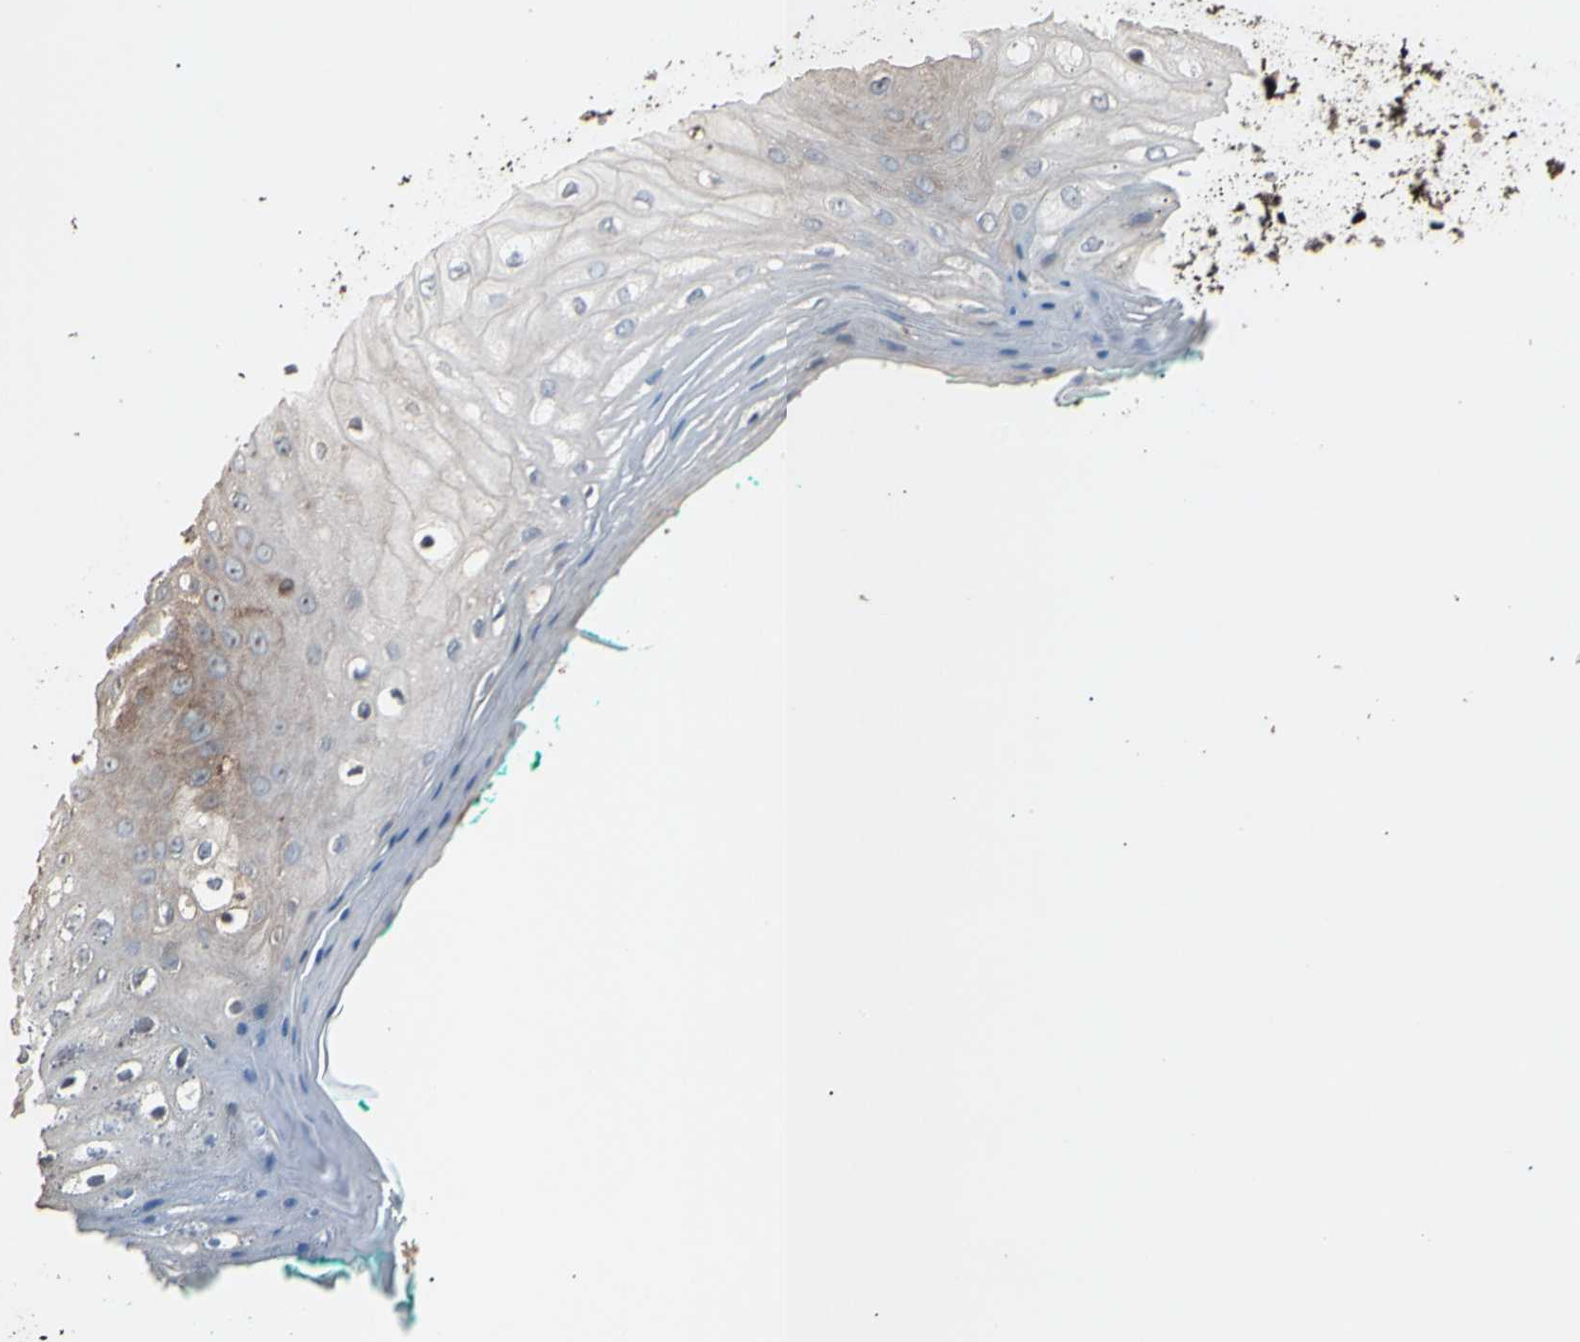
{"staining": {"intensity": "moderate", "quantity": "25%-75%", "location": "cytoplasmic/membranous"}, "tissue": "oral mucosa", "cell_type": "Squamous epithelial cells", "image_type": "normal", "snomed": [{"axis": "morphology", "description": "Normal tissue, NOS"}, {"axis": "morphology", "description": "Squamous cell carcinoma, NOS"}, {"axis": "topography", "description": "Skeletal muscle"}, {"axis": "topography", "description": "Oral tissue"}, {"axis": "topography", "description": "Head-Neck"}], "caption": "Oral mucosa stained for a protein (brown) displays moderate cytoplasmic/membranous positive staining in approximately 25%-75% of squamous epithelial cells.", "gene": "AGBL2", "patient": {"sex": "female", "age": 84}}